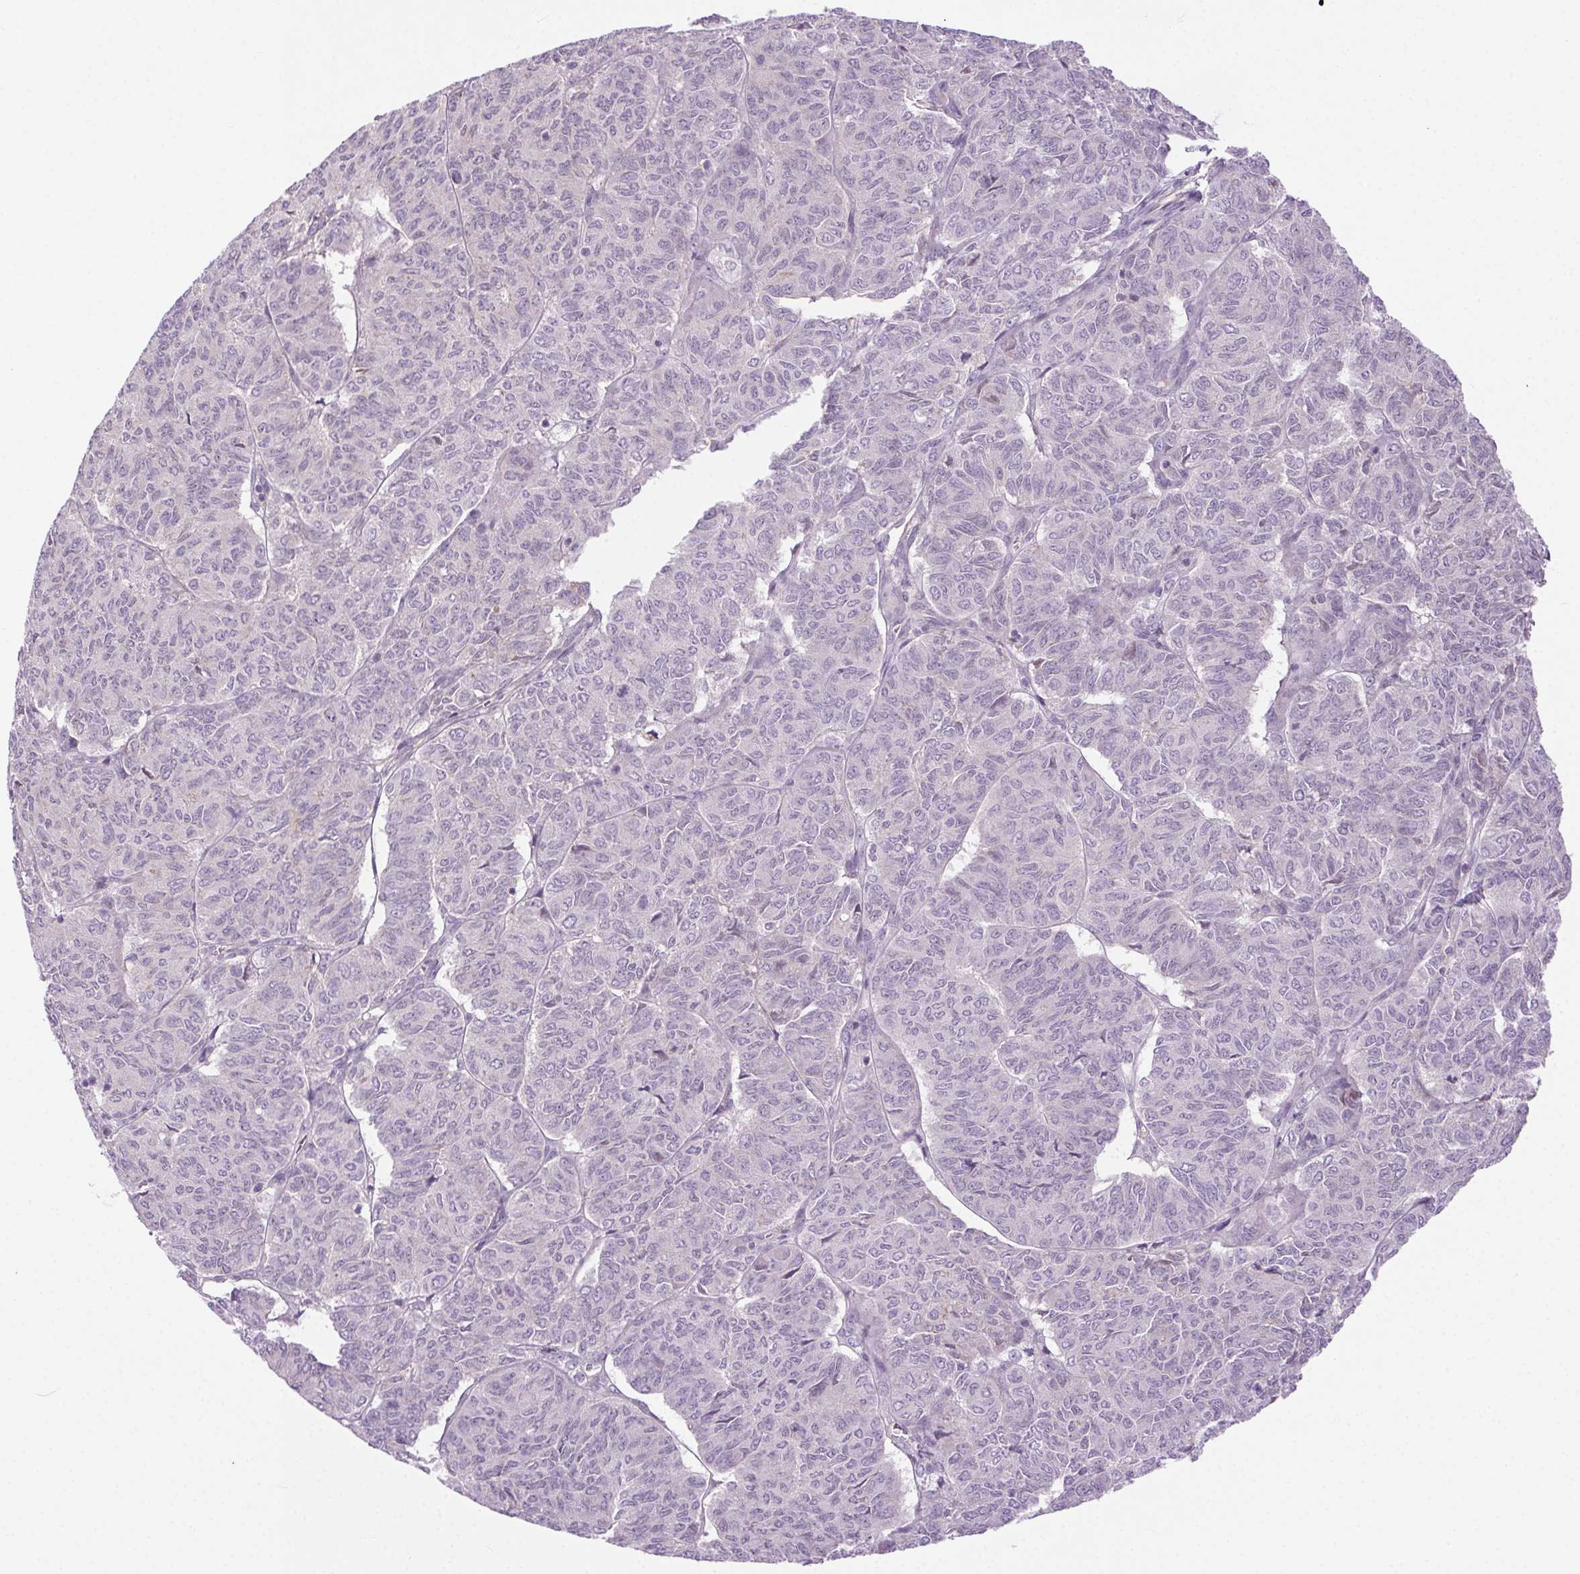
{"staining": {"intensity": "negative", "quantity": "none", "location": "none"}, "tissue": "ovarian cancer", "cell_type": "Tumor cells", "image_type": "cancer", "snomed": [{"axis": "morphology", "description": "Carcinoma, endometroid"}, {"axis": "topography", "description": "Ovary"}], "caption": "Tumor cells show no significant staining in ovarian cancer.", "gene": "SYT11", "patient": {"sex": "female", "age": 80}}